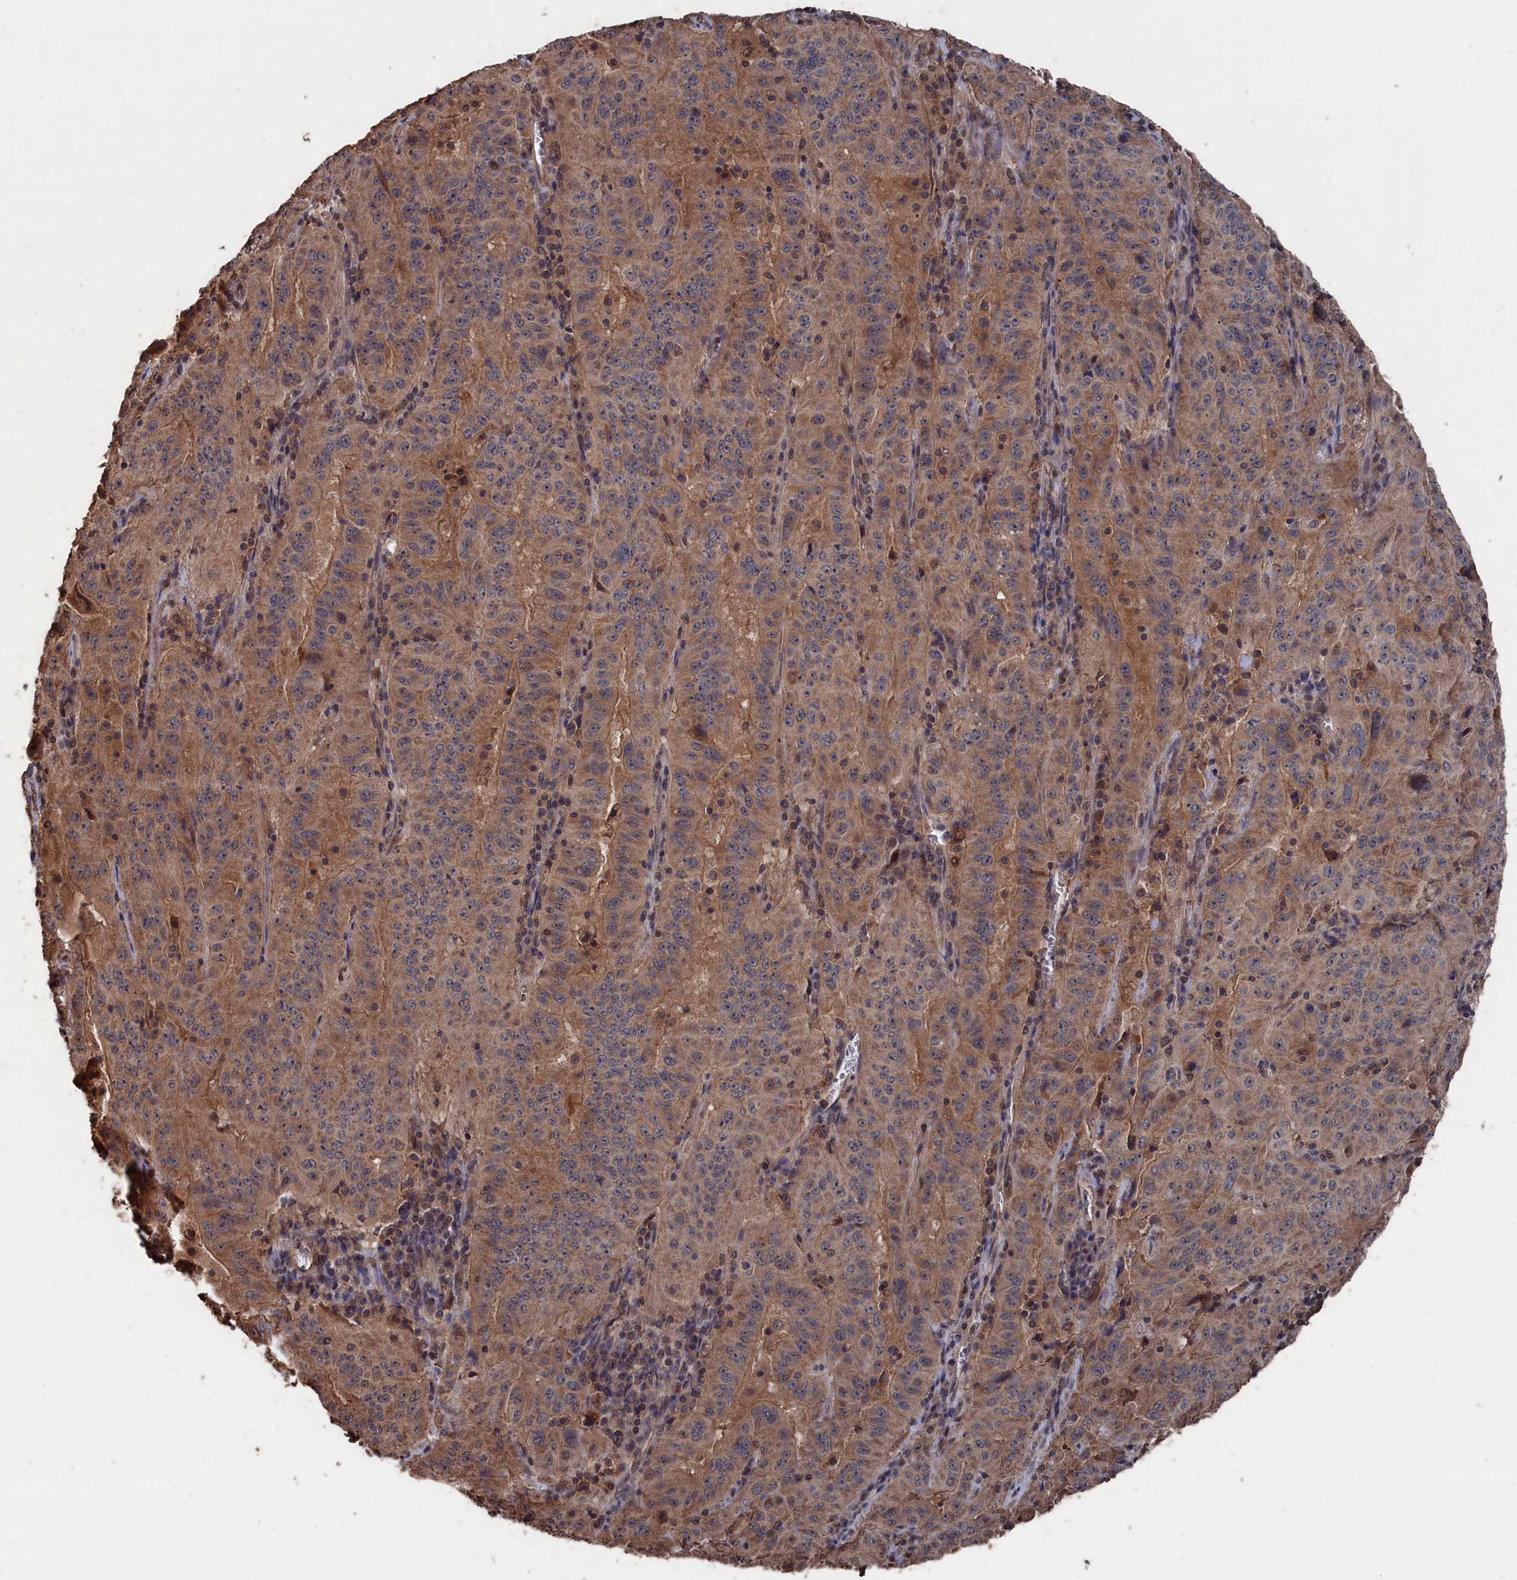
{"staining": {"intensity": "weak", "quantity": ">75%", "location": "cytoplasmic/membranous"}, "tissue": "pancreatic cancer", "cell_type": "Tumor cells", "image_type": "cancer", "snomed": [{"axis": "morphology", "description": "Adenocarcinoma, NOS"}, {"axis": "topography", "description": "Pancreas"}], "caption": "Pancreatic adenocarcinoma was stained to show a protein in brown. There is low levels of weak cytoplasmic/membranous expression in approximately >75% of tumor cells.", "gene": "PDE12", "patient": {"sex": "male", "age": 63}}